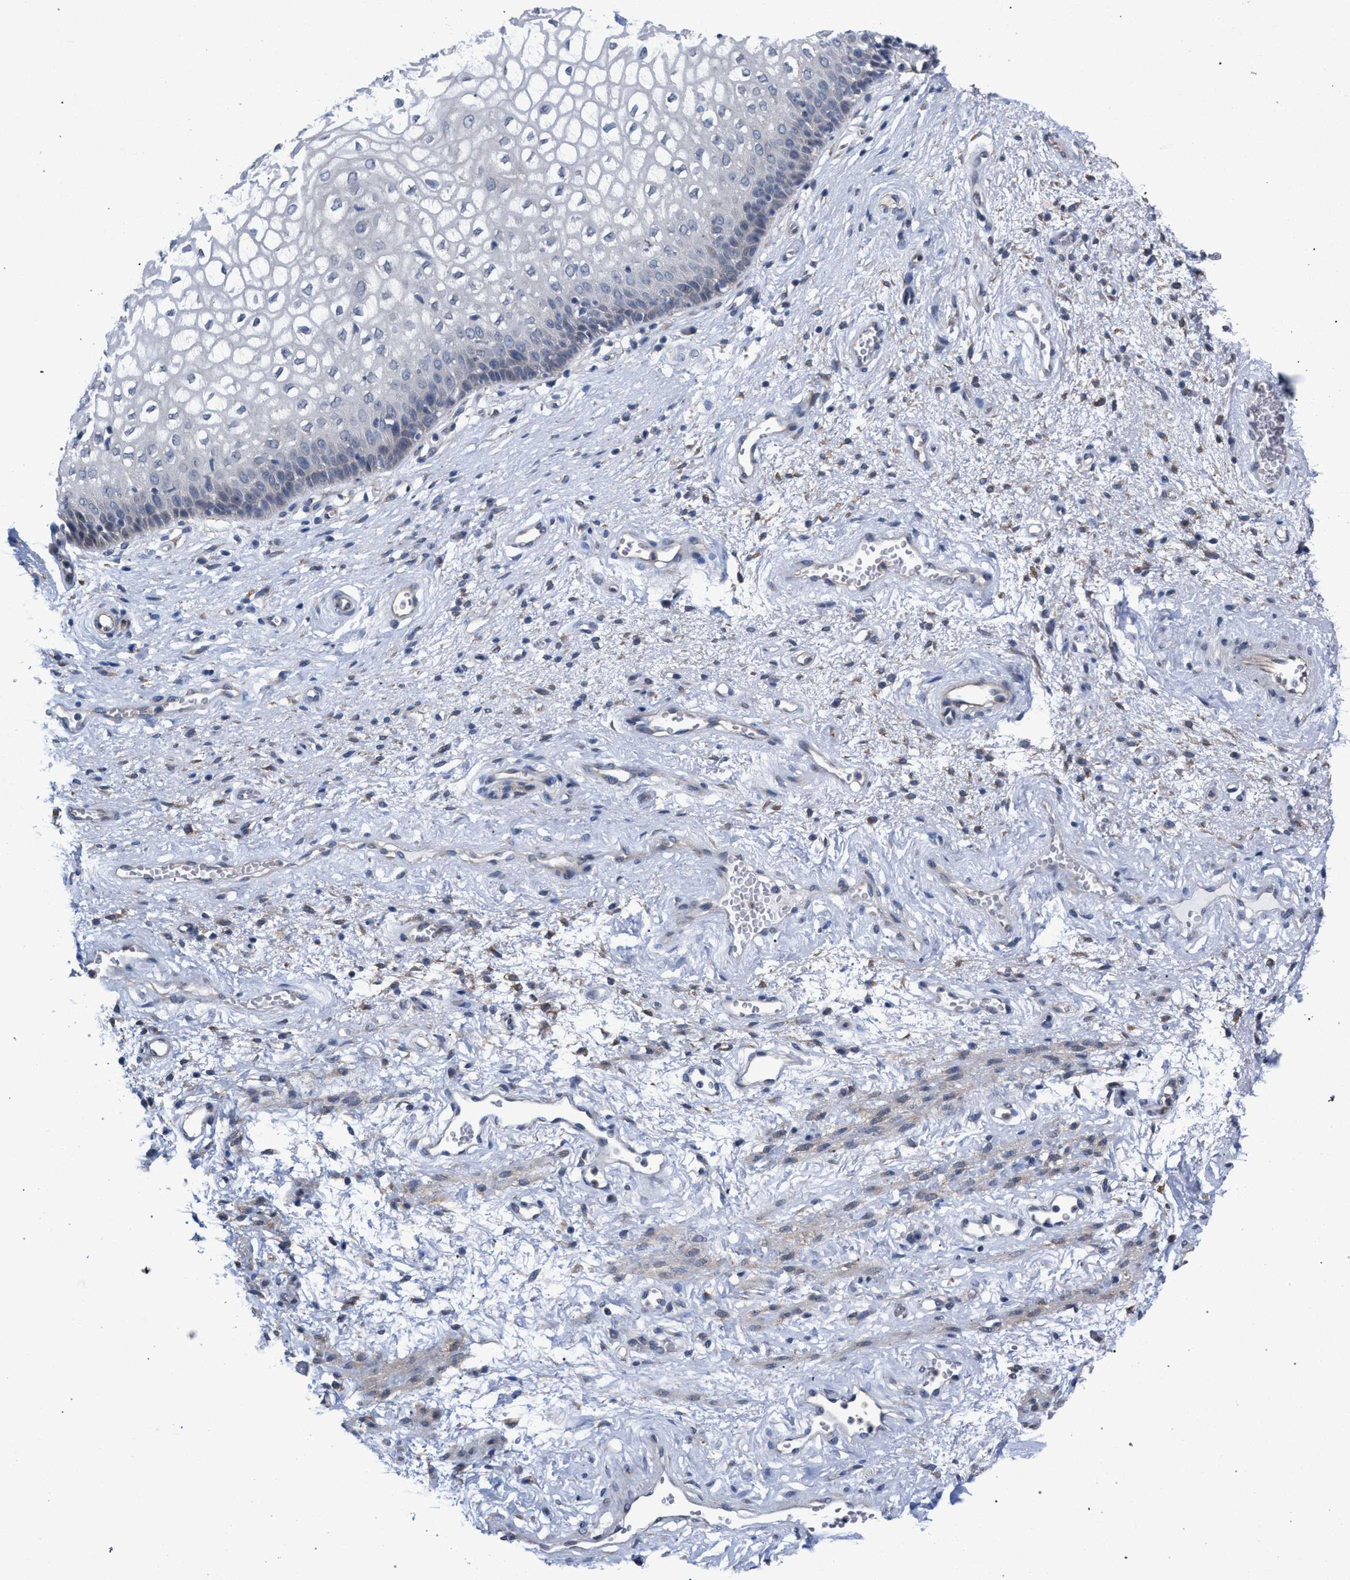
{"staining": {"intensity": "negative", "quantity": "none", "location": "none"}, "tissue": "vagina", "cell_type": "Squamous epithelial cells", "image_type": "normal", "snomed": [{"axis": "morphology", "description": "Normal tissue, NOS"}, {"axis": "topography", "description": "Vagina"}], "caption": "Immunohistochemistry image of normal human vagina stained for a protein (brown), which shows no staining in squamous epithelial cells.", "gene": "ARPC5L", "patient": {"sex": "female", "age": 34}}